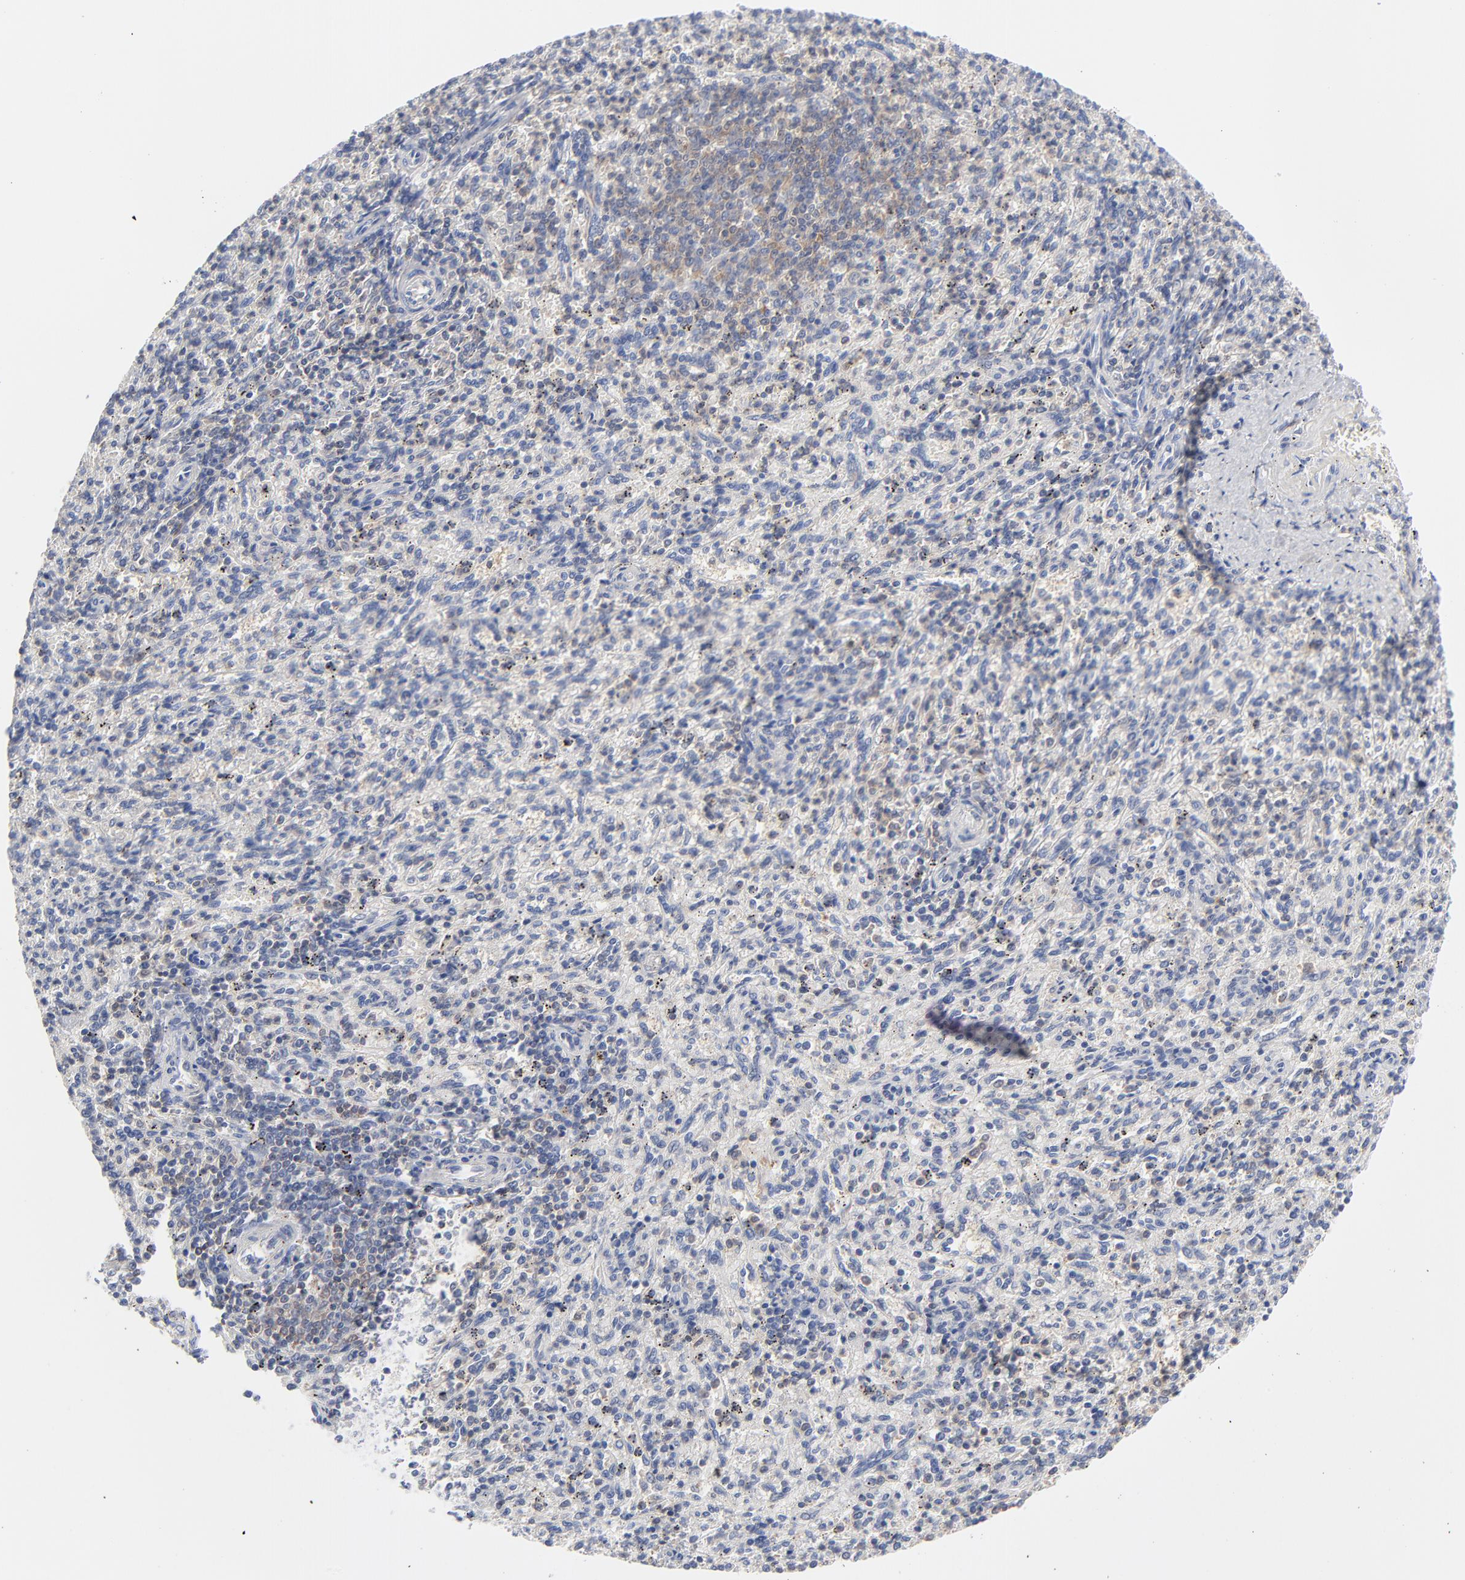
{"staining": {"intensity": "weak", "quantity": "<25%", "location": "cytoplasmic/membranous"}, "tissue": "spleen", "cell_type": "Cells in red pulp", "image_type": "normal", "snomed": [{"axis": "morphology", "description": "Normal tissue, NOS"}, {"axis": "topography", "description": "Spleen"}], "caption": "Immunohistochemistry (IHC) micrograph of normal spleen: human spleen stained with DAB (3,3'-diaminobenzidine) reveals no significant protein expression in cells in red pulp.", "gene": "CAB39L", "patient": {"sex": "female", "age": 10}}